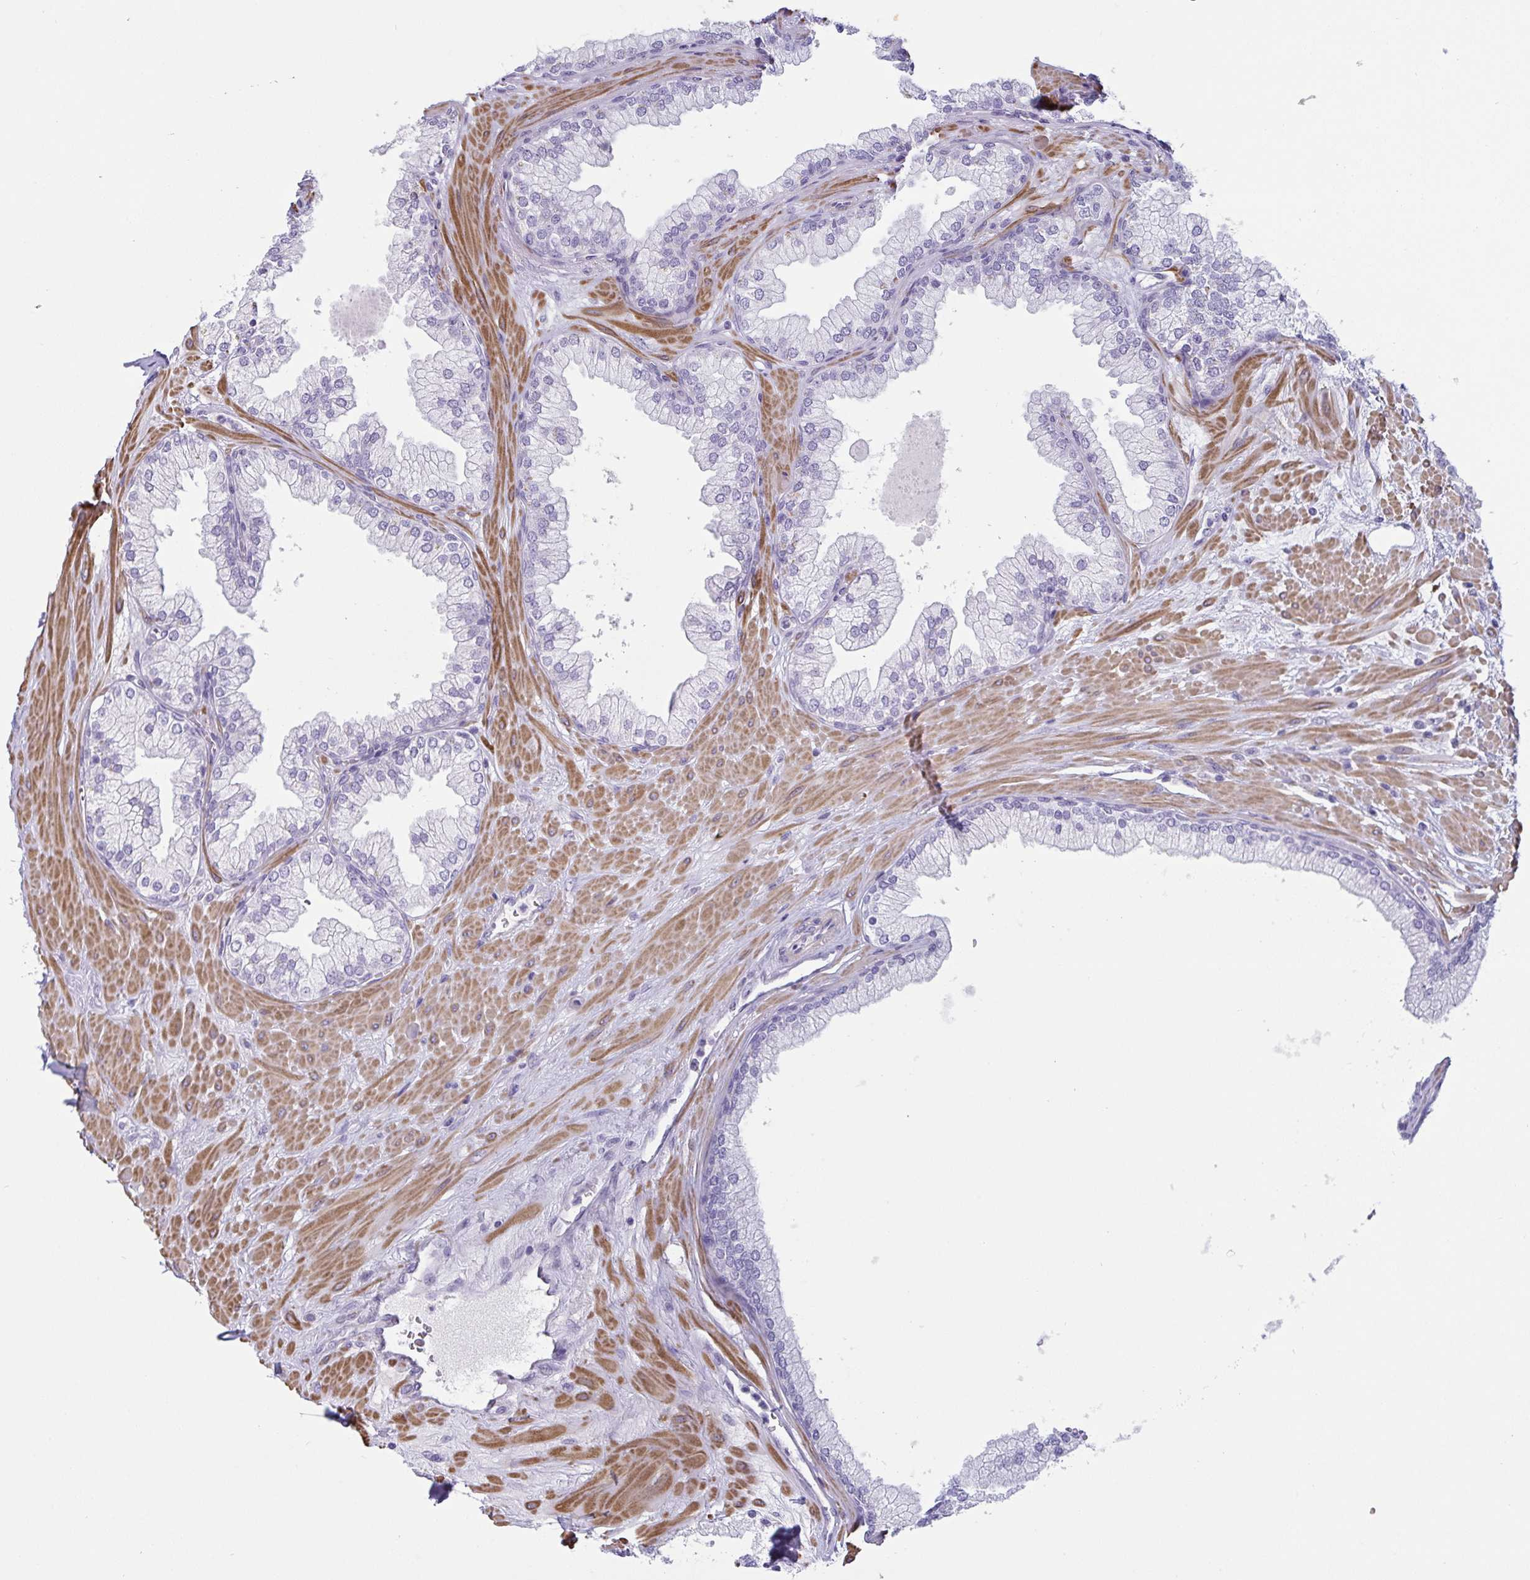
{"staining": {"intensity": "negative", "quantity": "none", "location": "none"}, "tissue": "prostate", "cell_type": "Glandular cells", "image_type": "normal", "snomed": [{"axis": "morphology", "description": "Normal tissue, NOS"}, {"axis": "topography", "description": "Prostate"}, {"axis": "topography", "description": "Peripheral nerve tissue"}], "caption": "Immunohistochemical staining of unremarkable prostate exhibits no significant staining in glandular cells. Brightfield microscopy of immunohistochemistry (IHC) stained with DAB (brown) and hematoxylin (blue), captured at high magnification.", "gene": "OR5P3", "patient": {"sex": "male", "age": 61}}